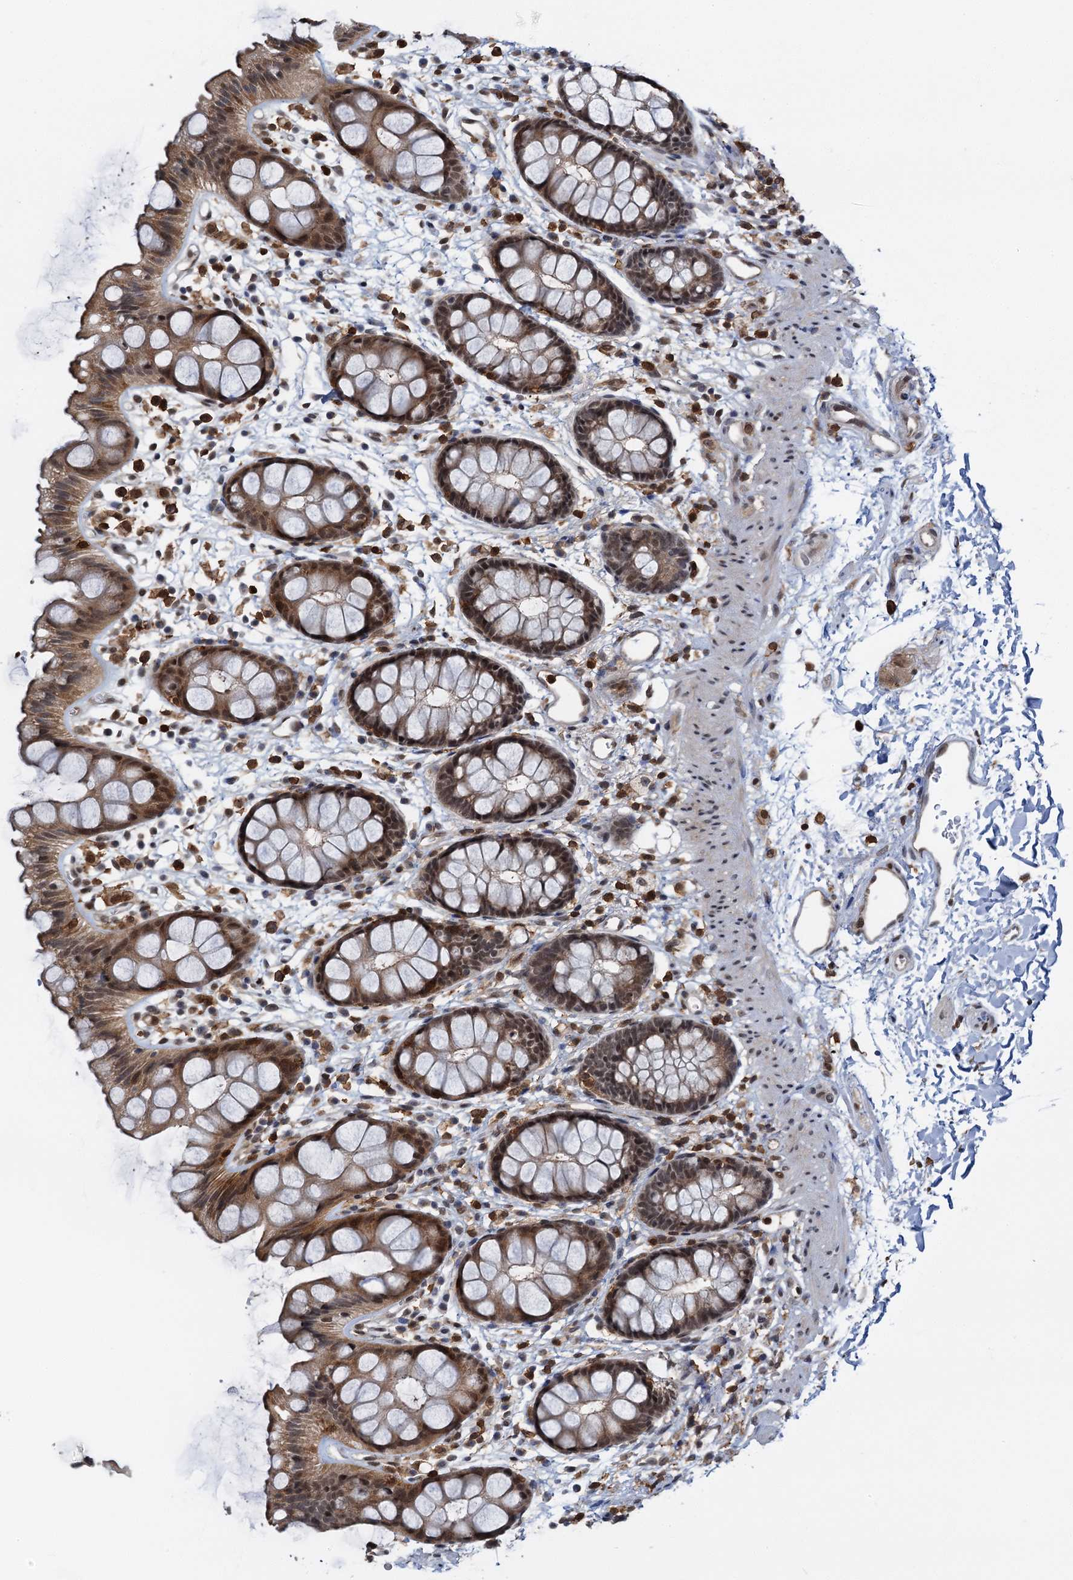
{"staining": {"intensity": "moderate", "quantity": ">75%", "location": "cytoplasmic/membranous,nuclear"}, "tissue": "rectum", "cell_type": "Glandular cells", "image_type": "normal", "snomed": [{"axis": "morphology", "description": "Normal tissue, NOS"}, {"axis": "topography", "description": "Rectum"}], "caption": "The histopathology image shows immunohistochemical staining of normal rectum. There is moderate cytoplasmic/membranous,nuclear expression is present in about >75% of glandular cells. (DAB (3,3'-diaminobenzidine) = brown stain, brightfield microscopy at high magnification).", "gene": "ZNF609", "patient": {"sex": "female", "age": 65}}